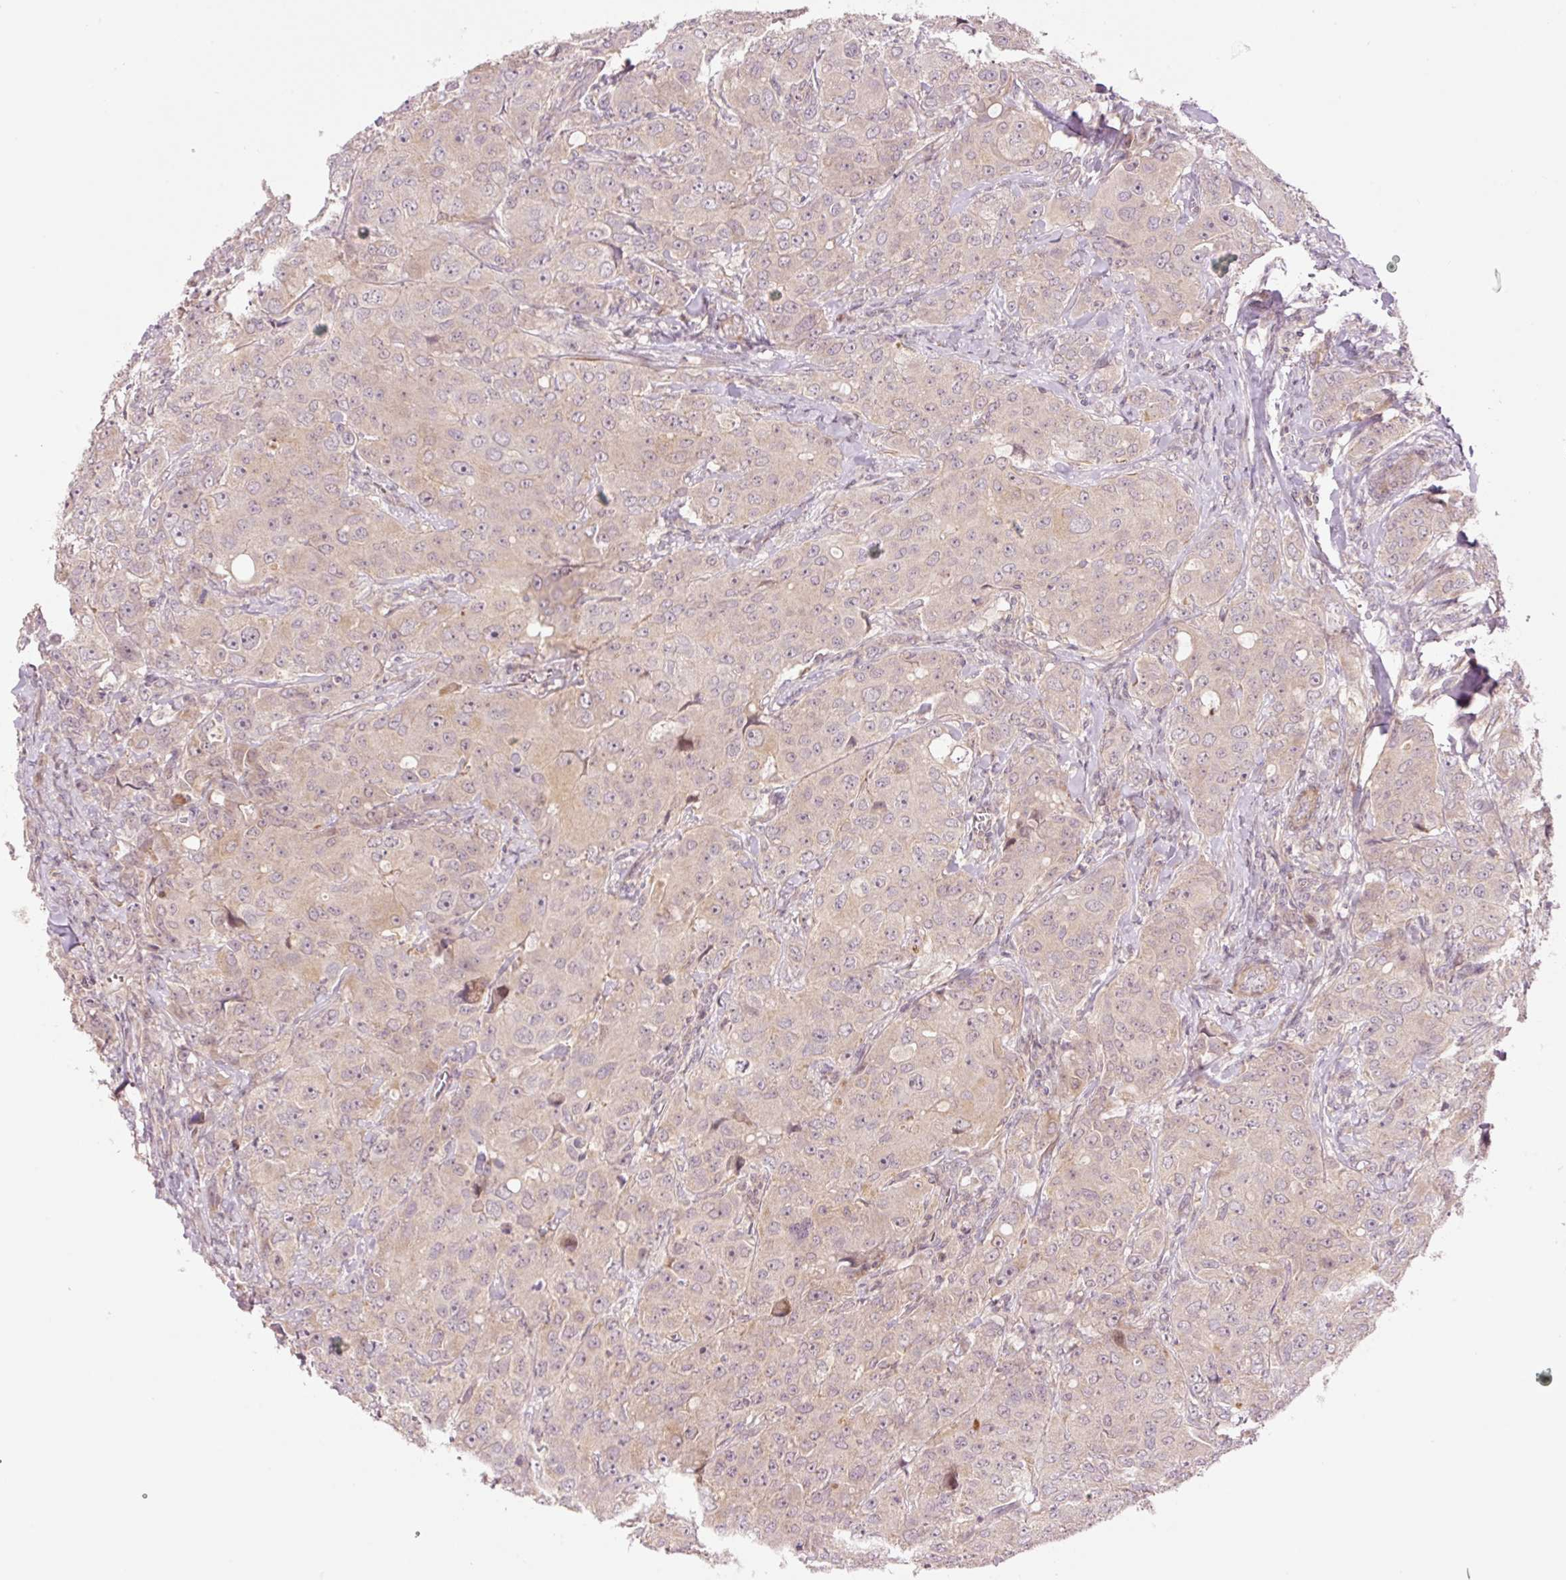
{"staining": {"intensity": "weak", "quantity": "<25%", "location": "cytoplasmic/membranous"}, "tissue": "breast cancer", "cell_type": "Tumor cells", "image_type": "cancer", "snomed": [{"axis": "morphology", "description": "Duct carcinoma"}, {"axis": "topography", "description": "Breast"}], "caption": "An immunohistochemistry micrograph of breast cancer is shown. There is no staining in tumor cells of breast cancer.", "gene": "SLC29A3", "patient": {"sex": "female", "age": 43}}